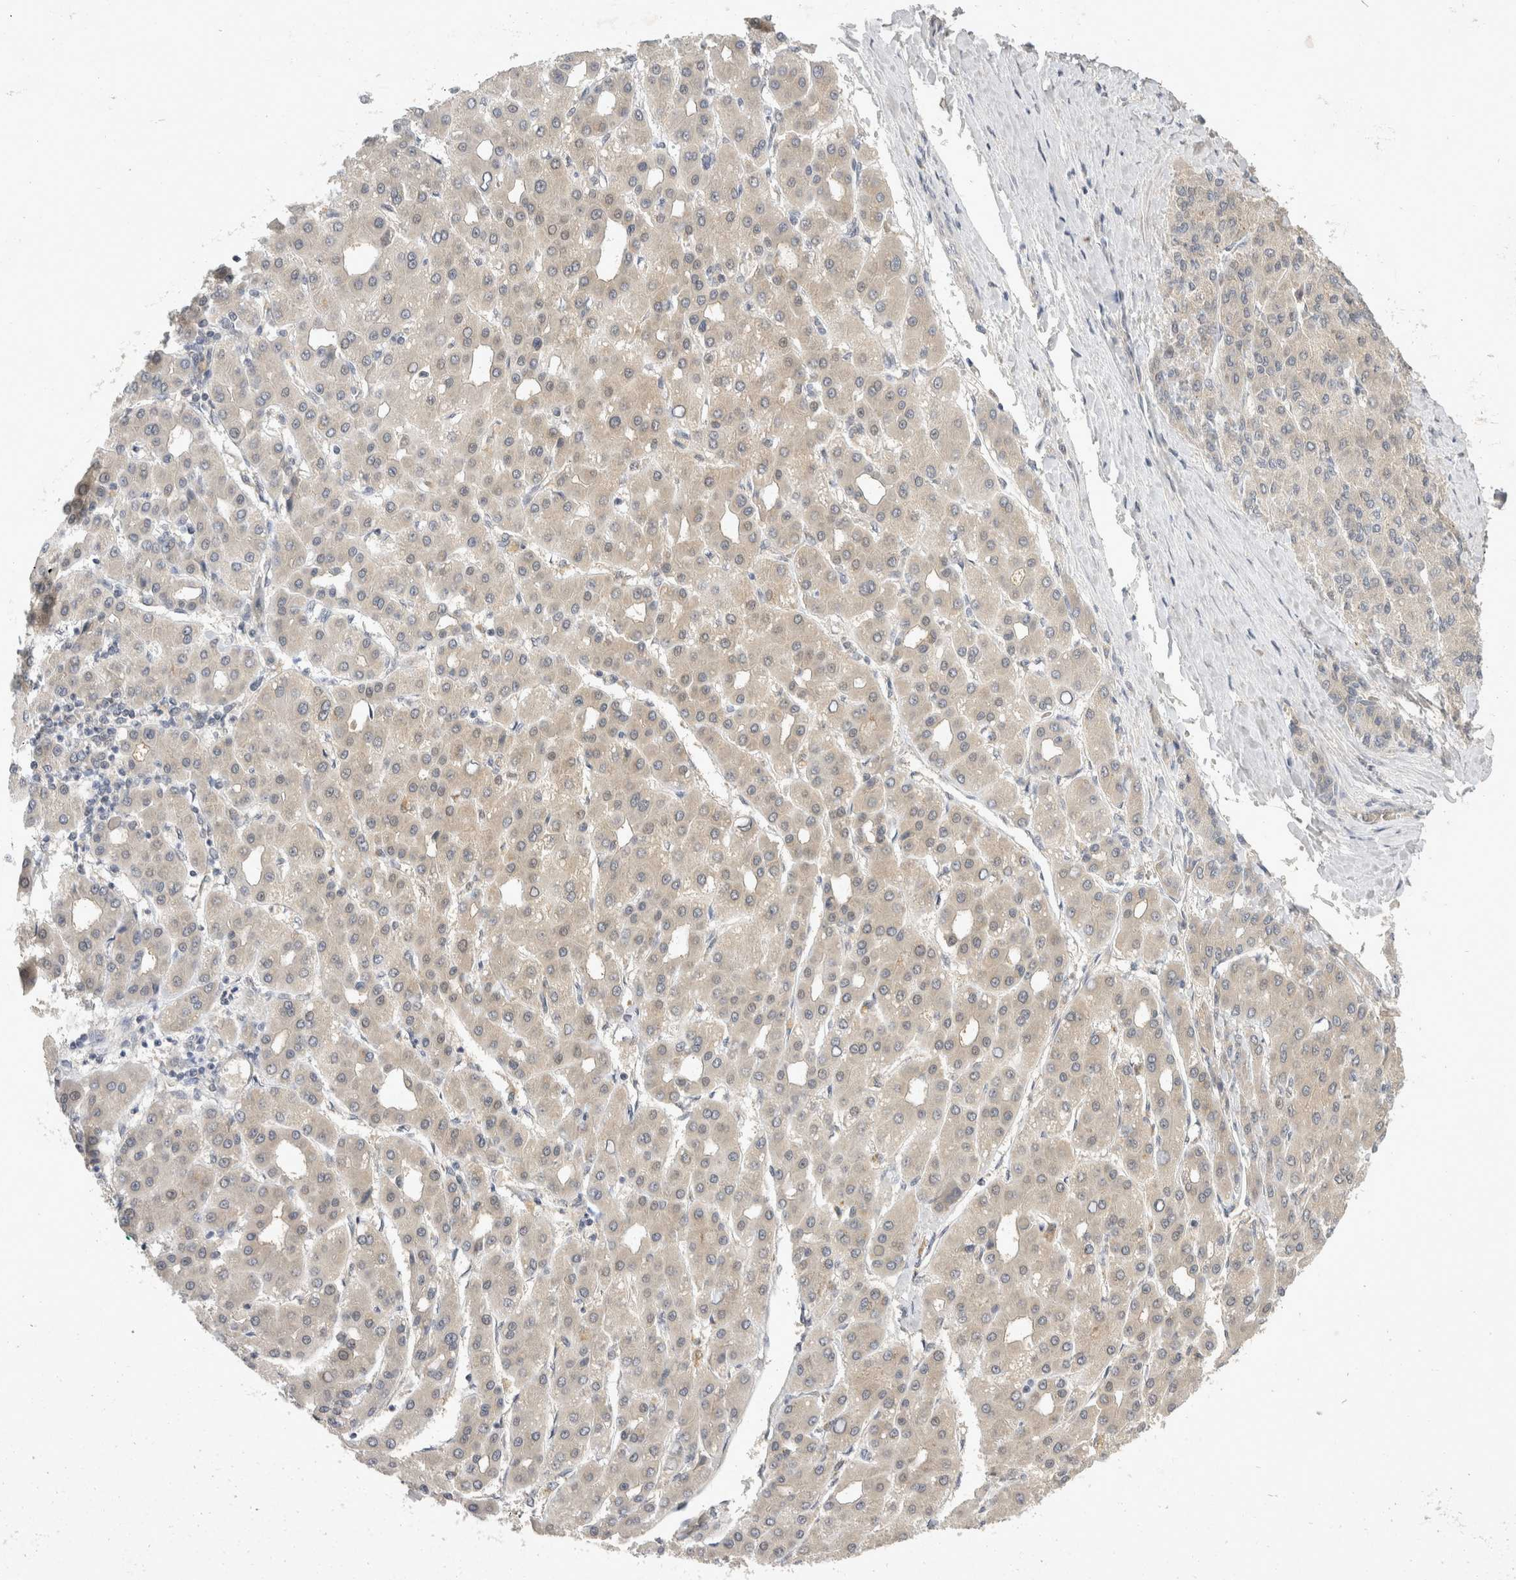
{"staining": {"intensity": "weak", "quantity": "<25%", "location": "cytoplasmic/membranous"}, "tissue": "liver cancer", "cell_type": "Tumor cells", "image_type": "cancer", "snomed": [{"axis": "morphology", "description": "Carcinoma, Hepatocellular, NOS"}, {"axis": "topography", "description": "Liver"}], "caption": "Tumor cells are negative for brown protein staining in liver cancer.", "gene": "TOM1L2", "patient": {"sex": "male", "age": 65}}